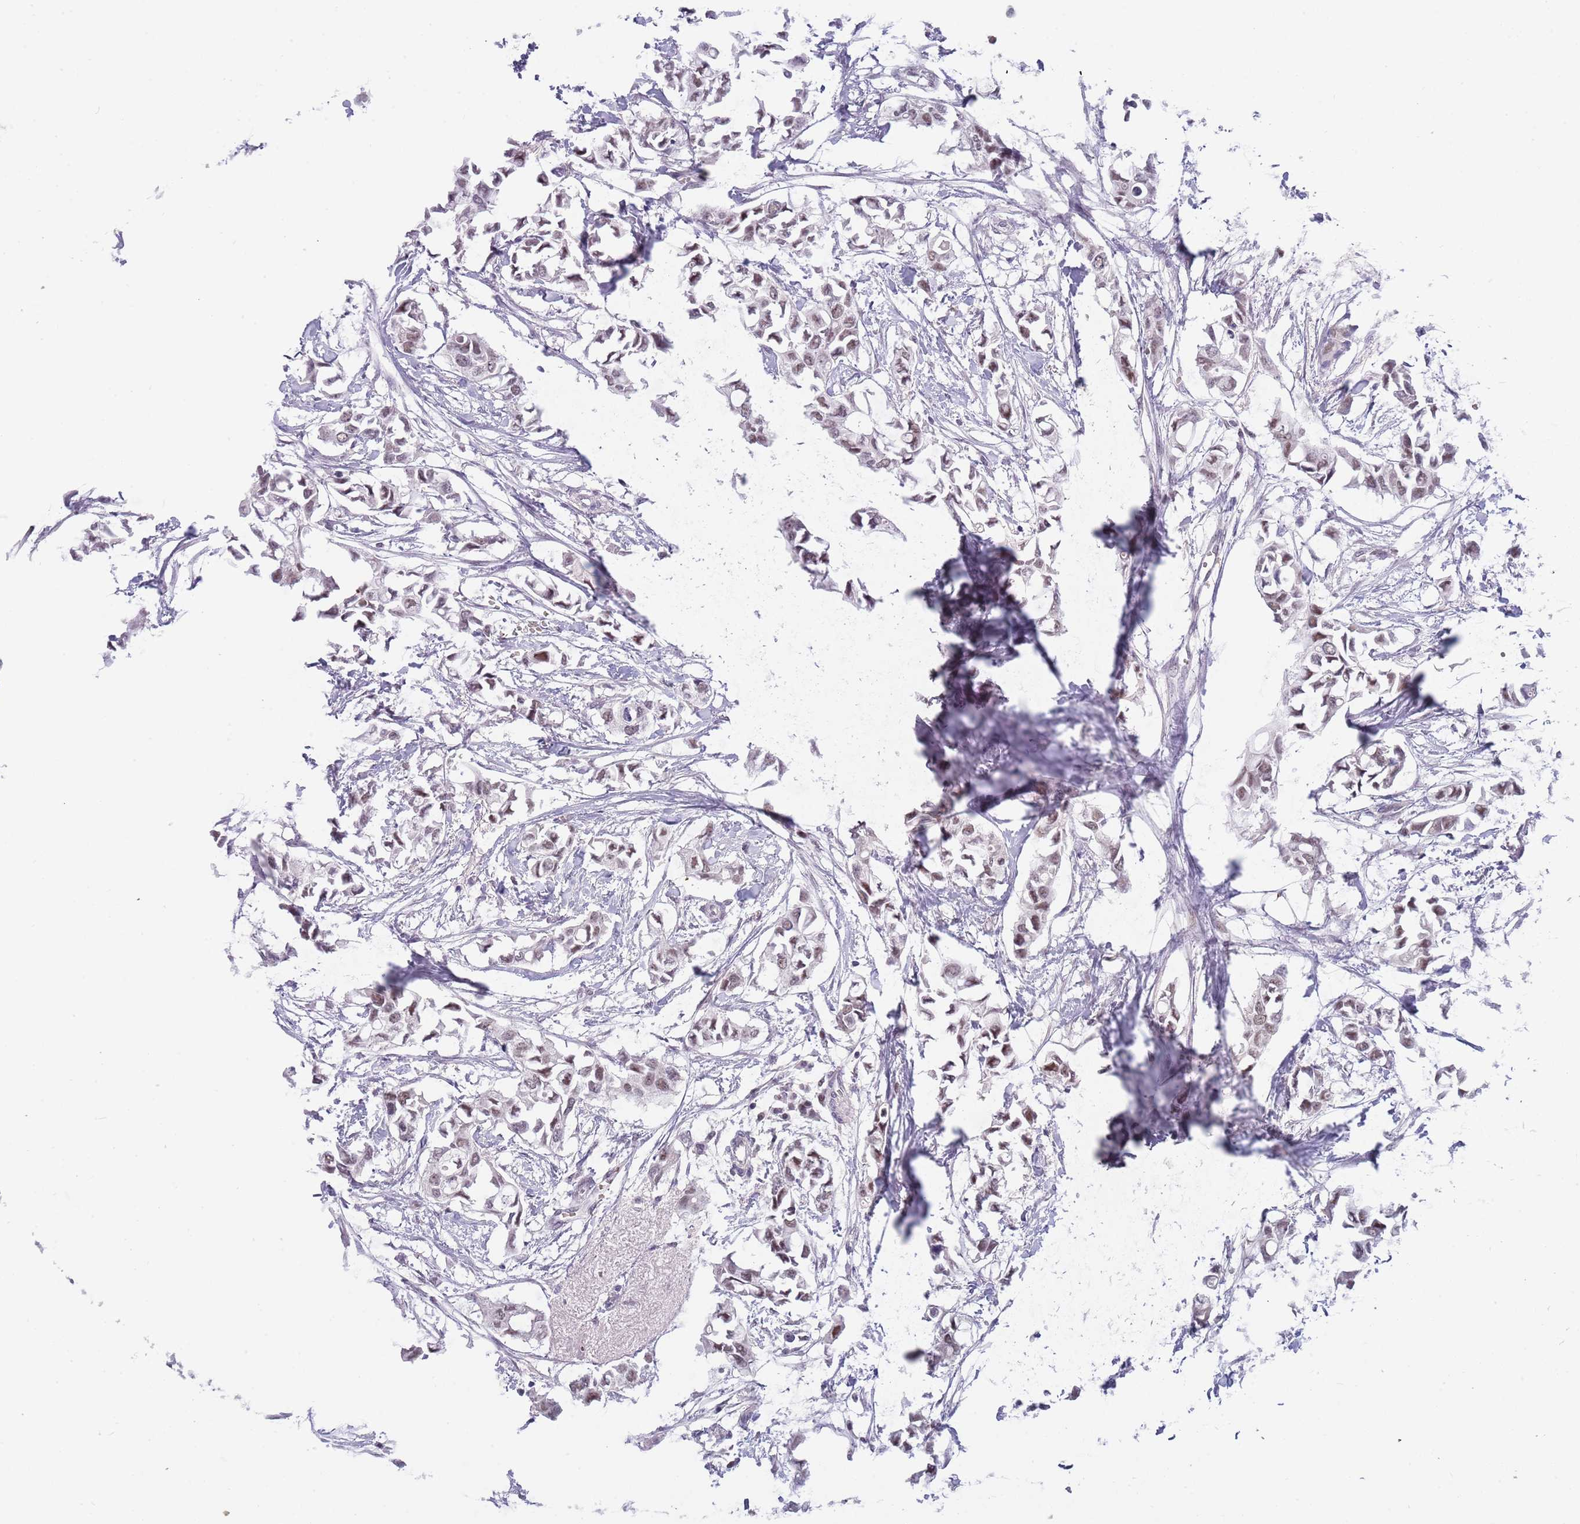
{"staining": {"intensity": "weak", "quantity": ">75%", "location": "nuclear"}, "tissue": "breast cancer", "cell_type": "Tumor cells", "image_type": "cancer", "snomed": [{"axis": "morphology", "description": "Duct carcinoma"}, {"axis": "topography", "description": "Breast"}], "caption": "Immunohistochemical staining of breast cancer (intraductal carcinoma) demonstrates low levels of weak nuclear positivity in approximately >75% of tumor cells.", "gene": "LYPD6B", "patient": {"sex": "female", "age": 41}}